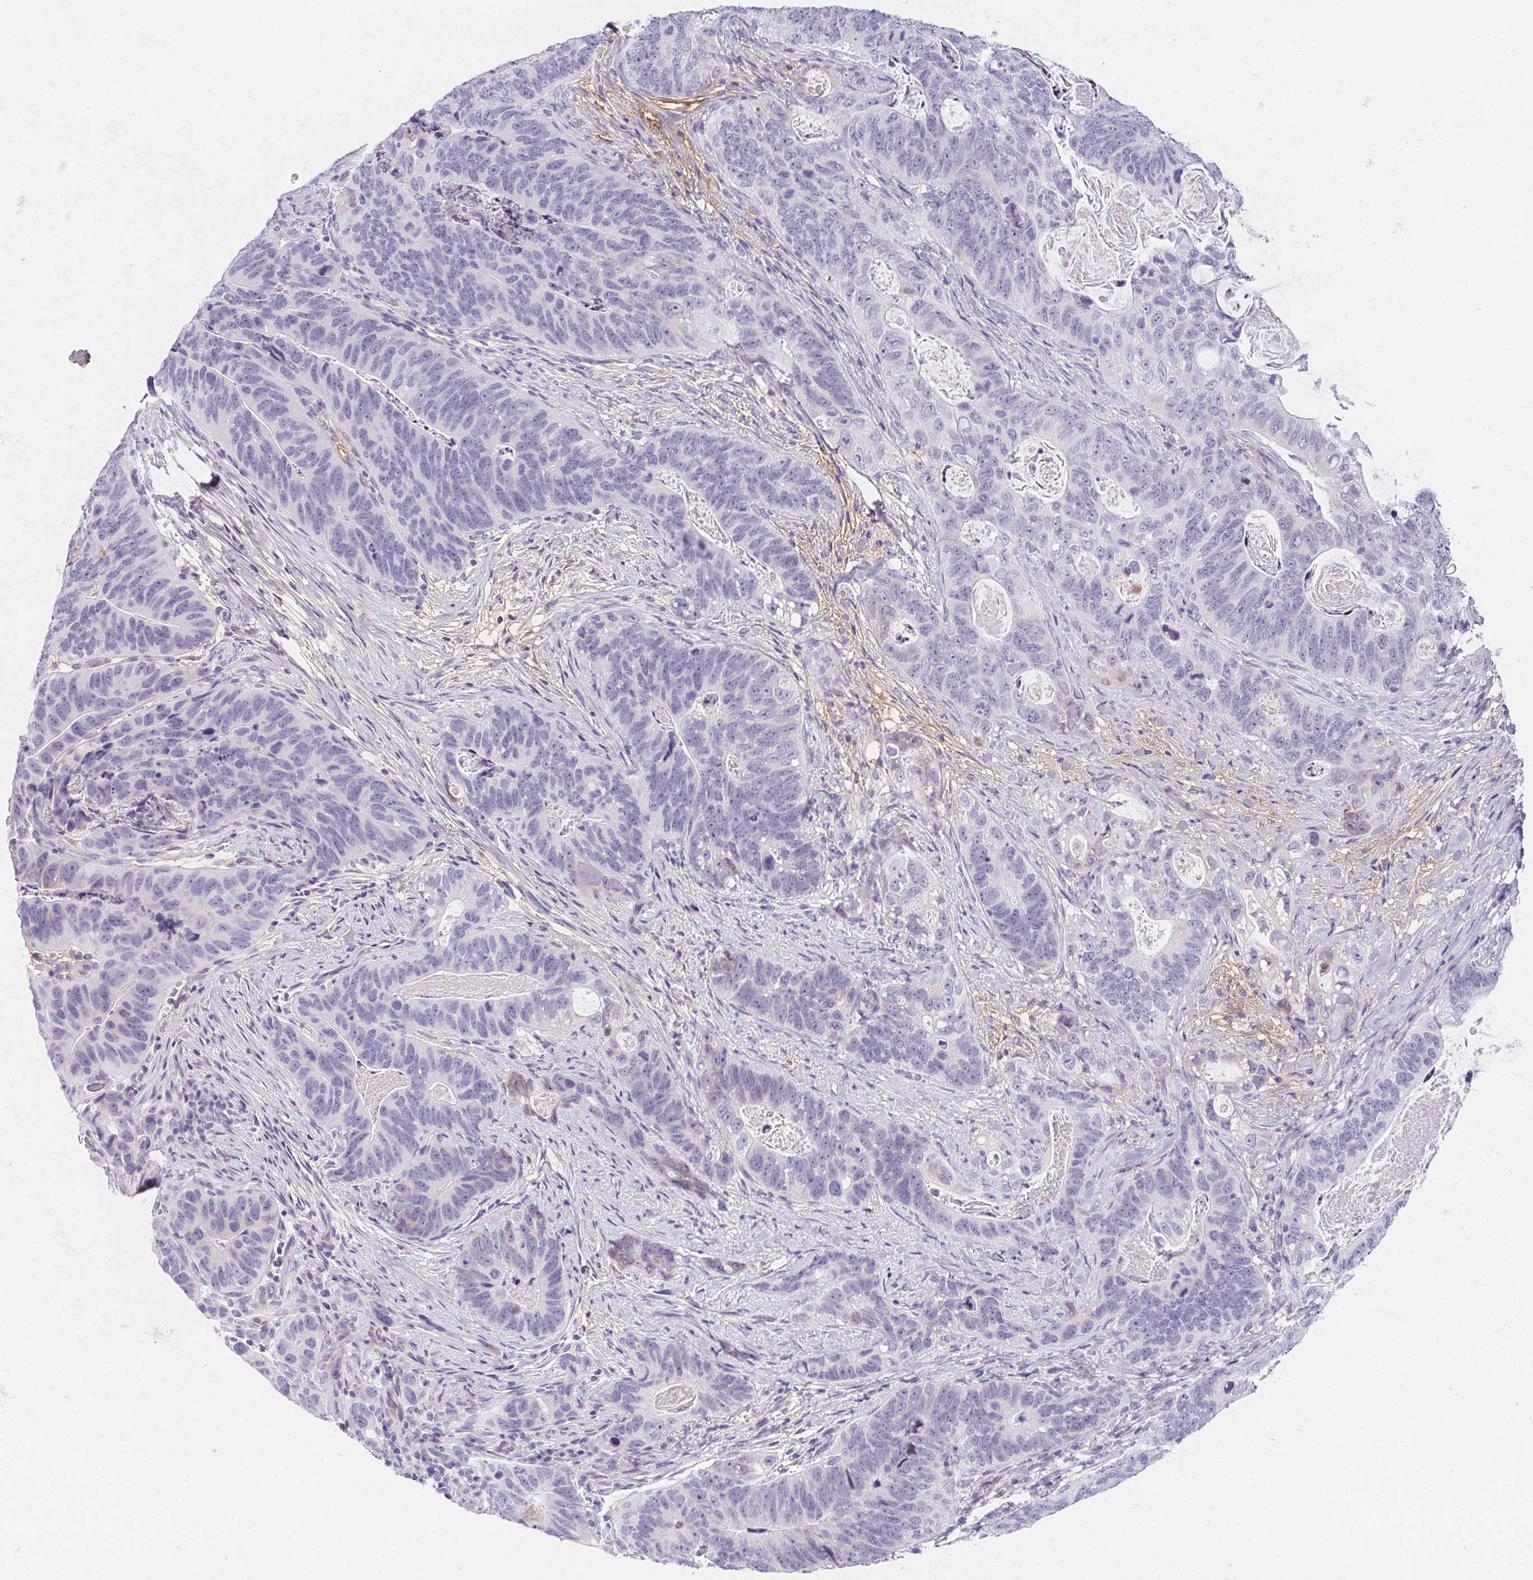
{"staining": {"intensity": "negative", "quantity": "none", "location": "none"}, "tissue": "stomach cancer", "cell_type": "Tumor cells", "image_type": "cancer", "snomed": [{"axis": "morphology", "description": "Normal tissue, NOS"}, {"axis": "morphology", "description": "Adenocarcinoma, NOS"}, {"axis": "topography", "description": "Stomach"}], "caption": "Protein analysis of adenocarcinoma (stomach) exhibits no significant positivity in tumor cells.", "gene": "ITIH2", "patient": {"sex": "female", "age": 89}}